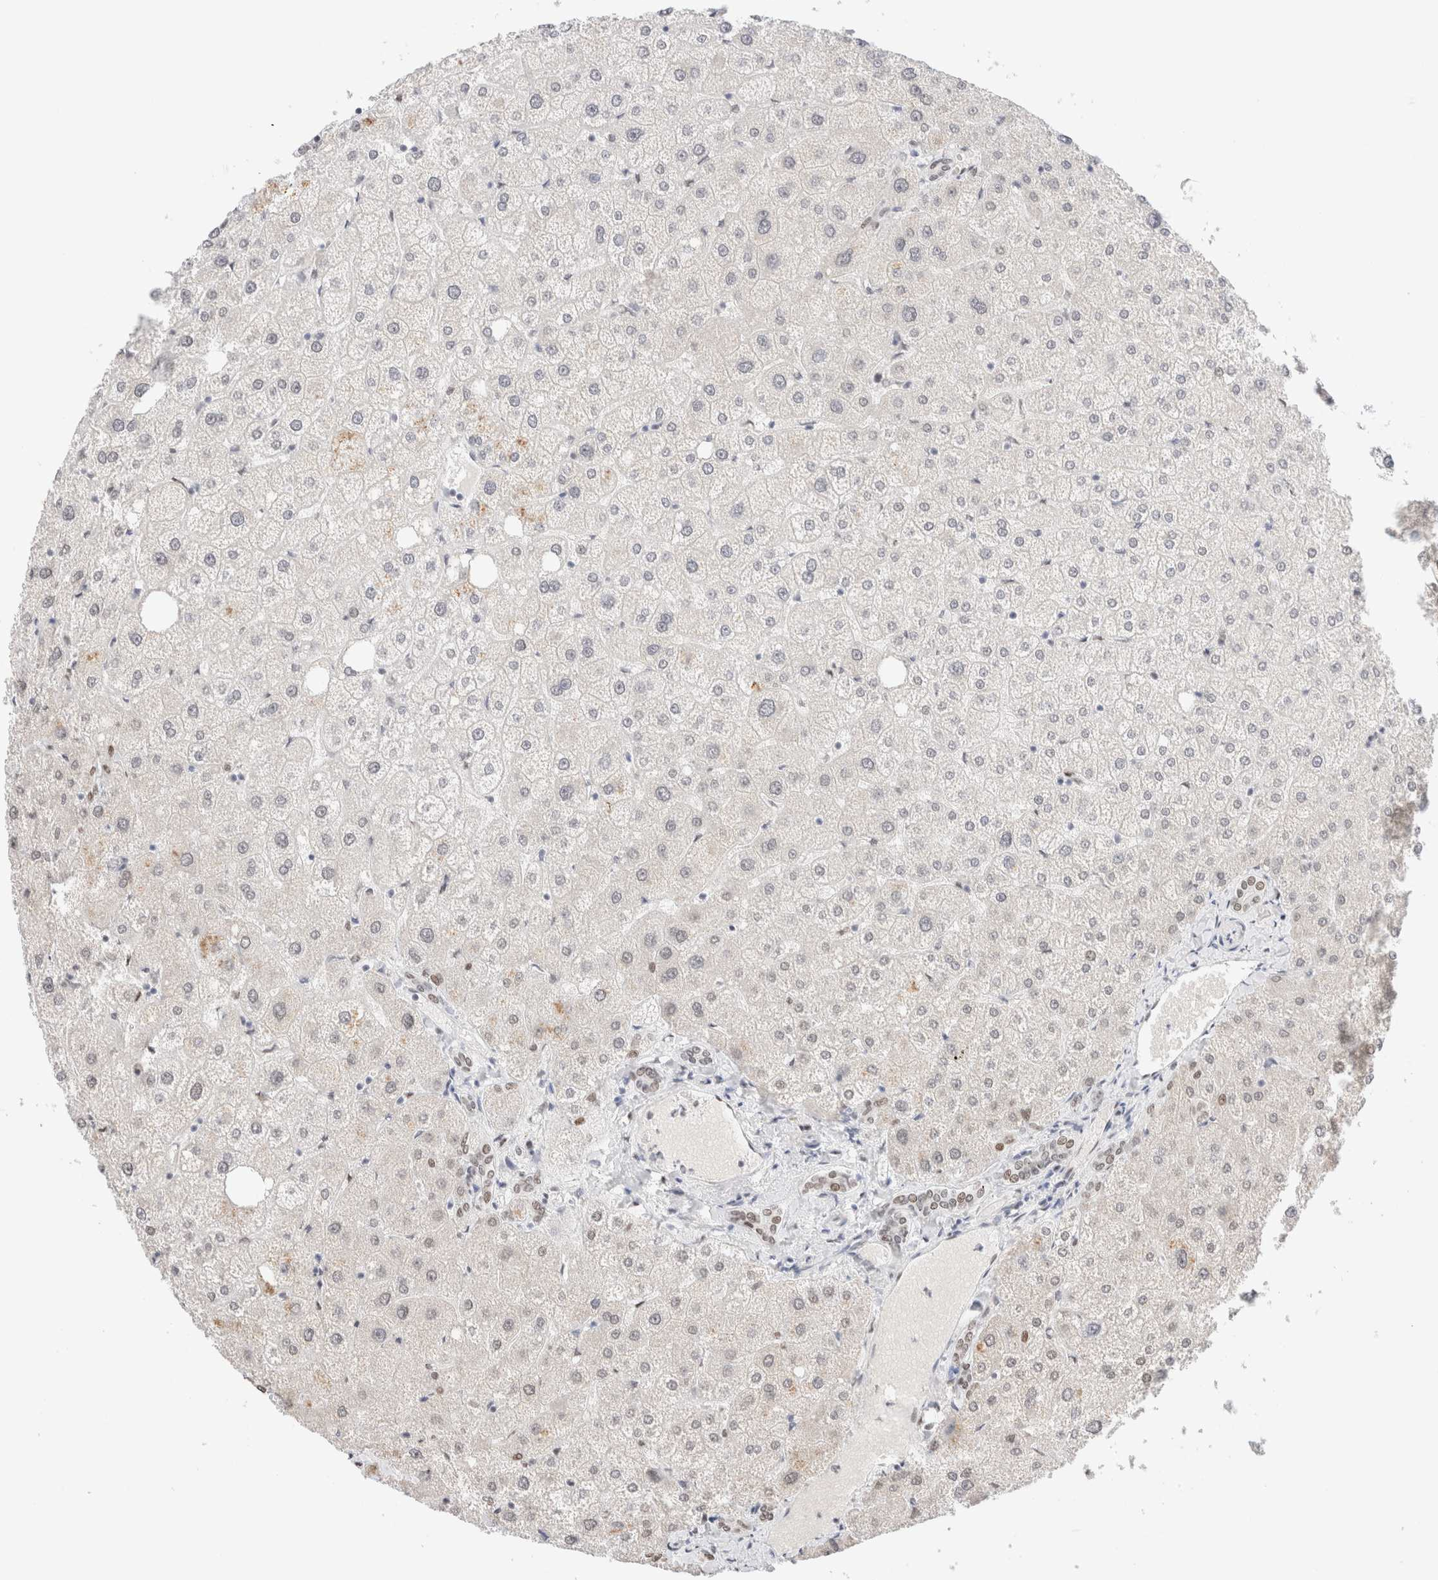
{"staining": {"intensity": "weak", "quantity": "25%-75%", "location": "nuclear"}, "tissue": "liver", "cell_type": "Cholangiocytes", "image_type": "normal", "snomed": [{"axis": "morphology", "description": "Normal tissue, NOS"}, {"axis": "topography", "description": "Liver"}], "caption": "Cholangiocytes display low levels of weak nuclear staining in approximately 25%-75% of cells in benign human liver. (DAB (3,3'-diaminobenzidine) IHC with brightfield microscopy, high magnification).", "gene": "SUPT3H", "patient": {"sex": "male", "age": 73}}